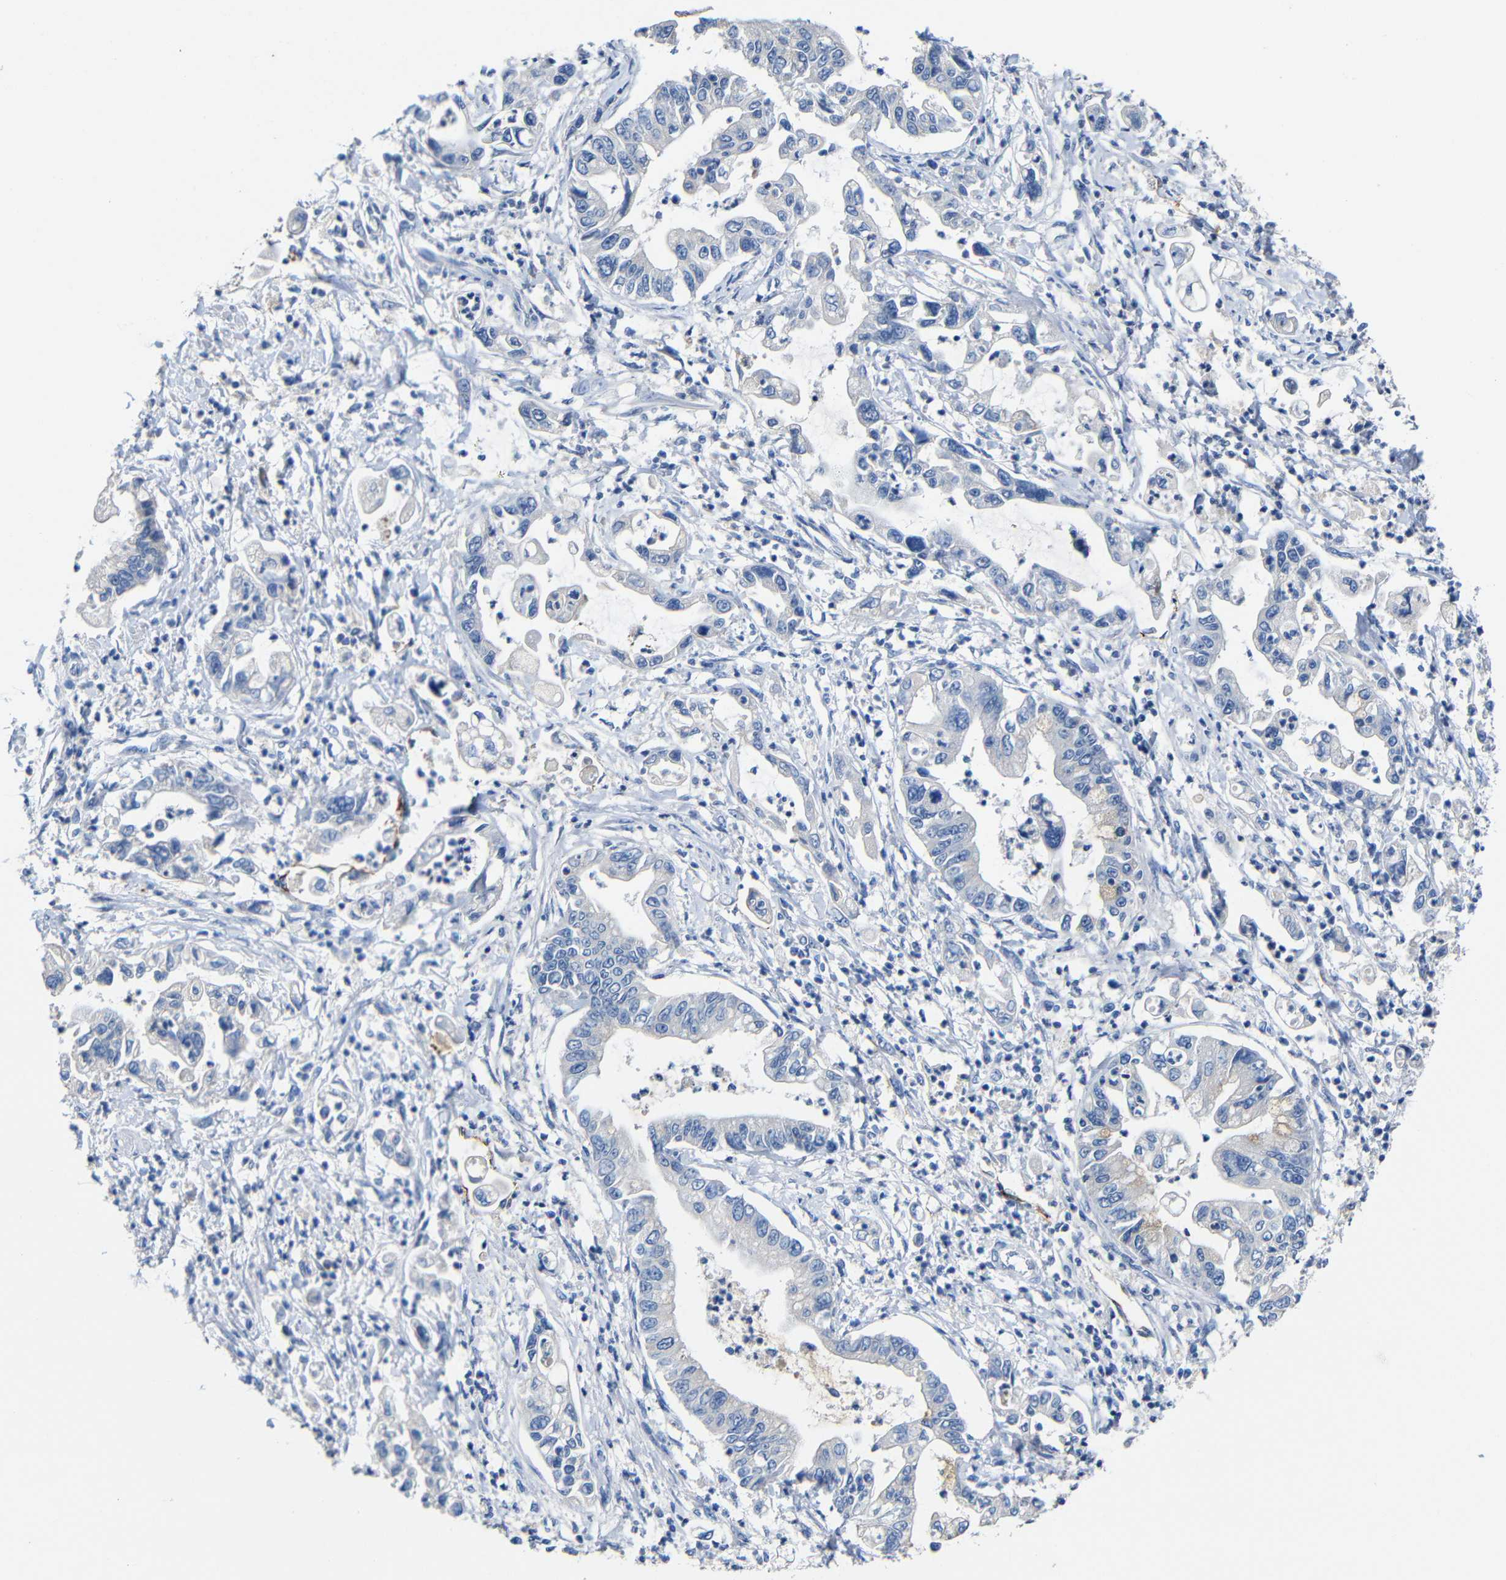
{"staining": {"intensity": "negative", "quantity": "none", "location": "none"}, "tissue": "pancreatic cancer", "cell_type": "Tumor cells", "image_type": "cancer", "snomed": [{"axis": "morphology", "description": "Adenocarcinoma, NOS"}, {"axis": "topography", "description": "Pancreas"}], "caption": "IHC image of human pancreatic adenocarcinoma stained for a protein (brown), which demonstrates no expression in tumor cells. (DAB immunohistochemistry with hematoxylin counter stain).", "gene": "ACKR2", "patient": {"sex": "male", "age": 56}}